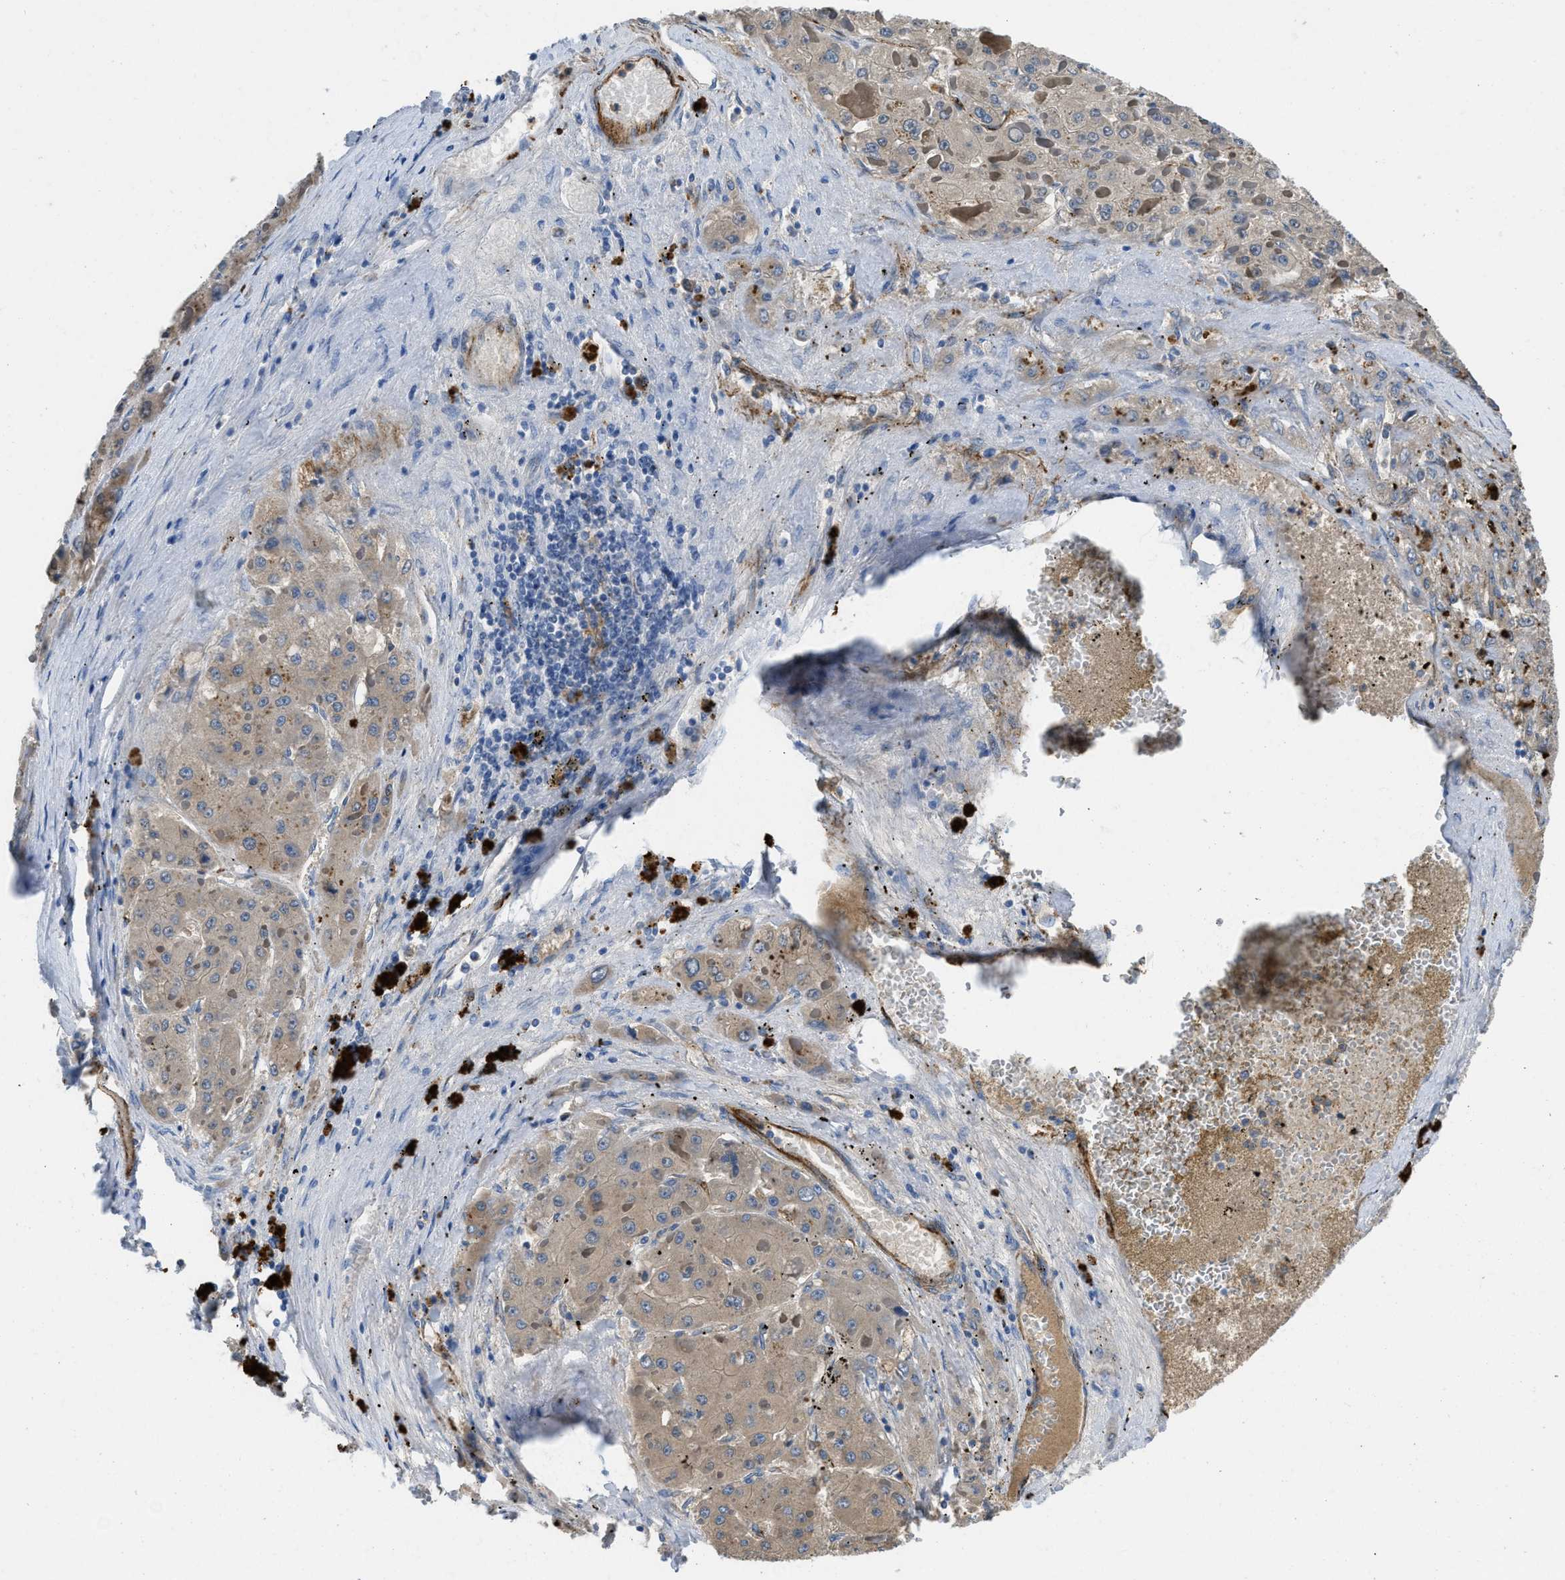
{"staining": {"intensity": "weak", "quantity": ">75%", "location": "cytoplasmic/membranous"}, "tissue": "liver cancer", "cell_type": "Tumor cells", "image_type": "cancer", "snomed": [{"axis": "morphology", "description": "Carcinoma, Hepatocellular, NOS"}, {"axis": "topography", "description": "Liver"}], "caption": "Approximately >75% of tumor cells in liver cancer exhibit weak cytoplasmic/membranous protein positivity as visualized by brown immunohistochemical staining.", "gene": "SPEG", "patient": {"sex": "female", "age": 73}}